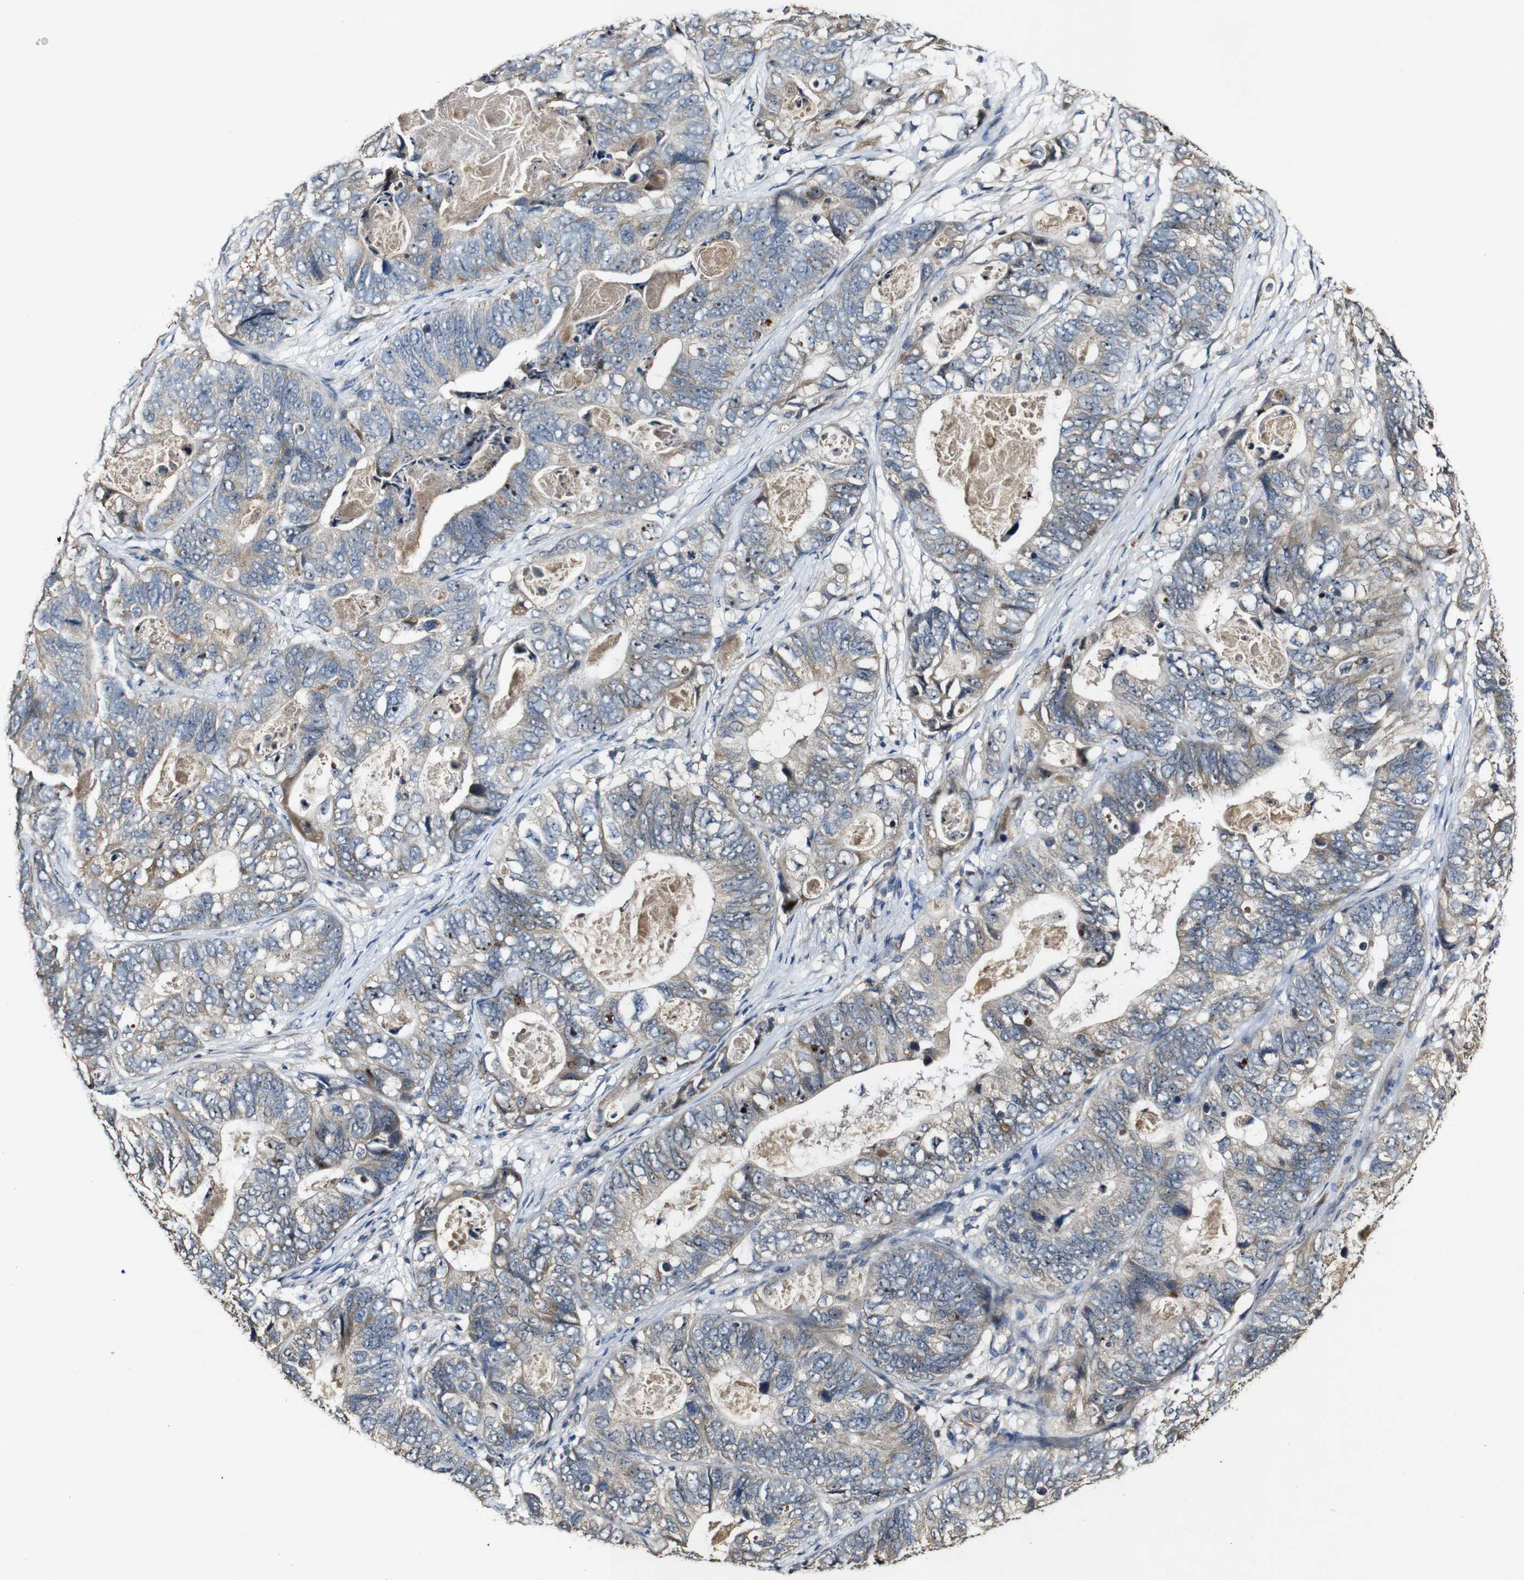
{"staining": {"intensity": "weak", "quantity": "25%-75%", "location": "cytoplasmic/membranous"}, "tissue": "stomach cancer", "cell_type": "Tumor cells", "image_type": "cancer", "snomed": [{"axis": "morphology", "description": "Adenocarcinoma, NOS"}, {"axis": "topography", "description": "Stomach"}], "caption": "The image exhibits immunohistochemical staining of adenocarcinoma (stomach). There is weak cytoplasmic/membranous expression is present in approximately 25%-75% of tumor cells. Ihc stains the protein in brown and the nuclei are stained blue.", "gene": "MAGI2", "patient": {"sex": "female", "age": 89}}